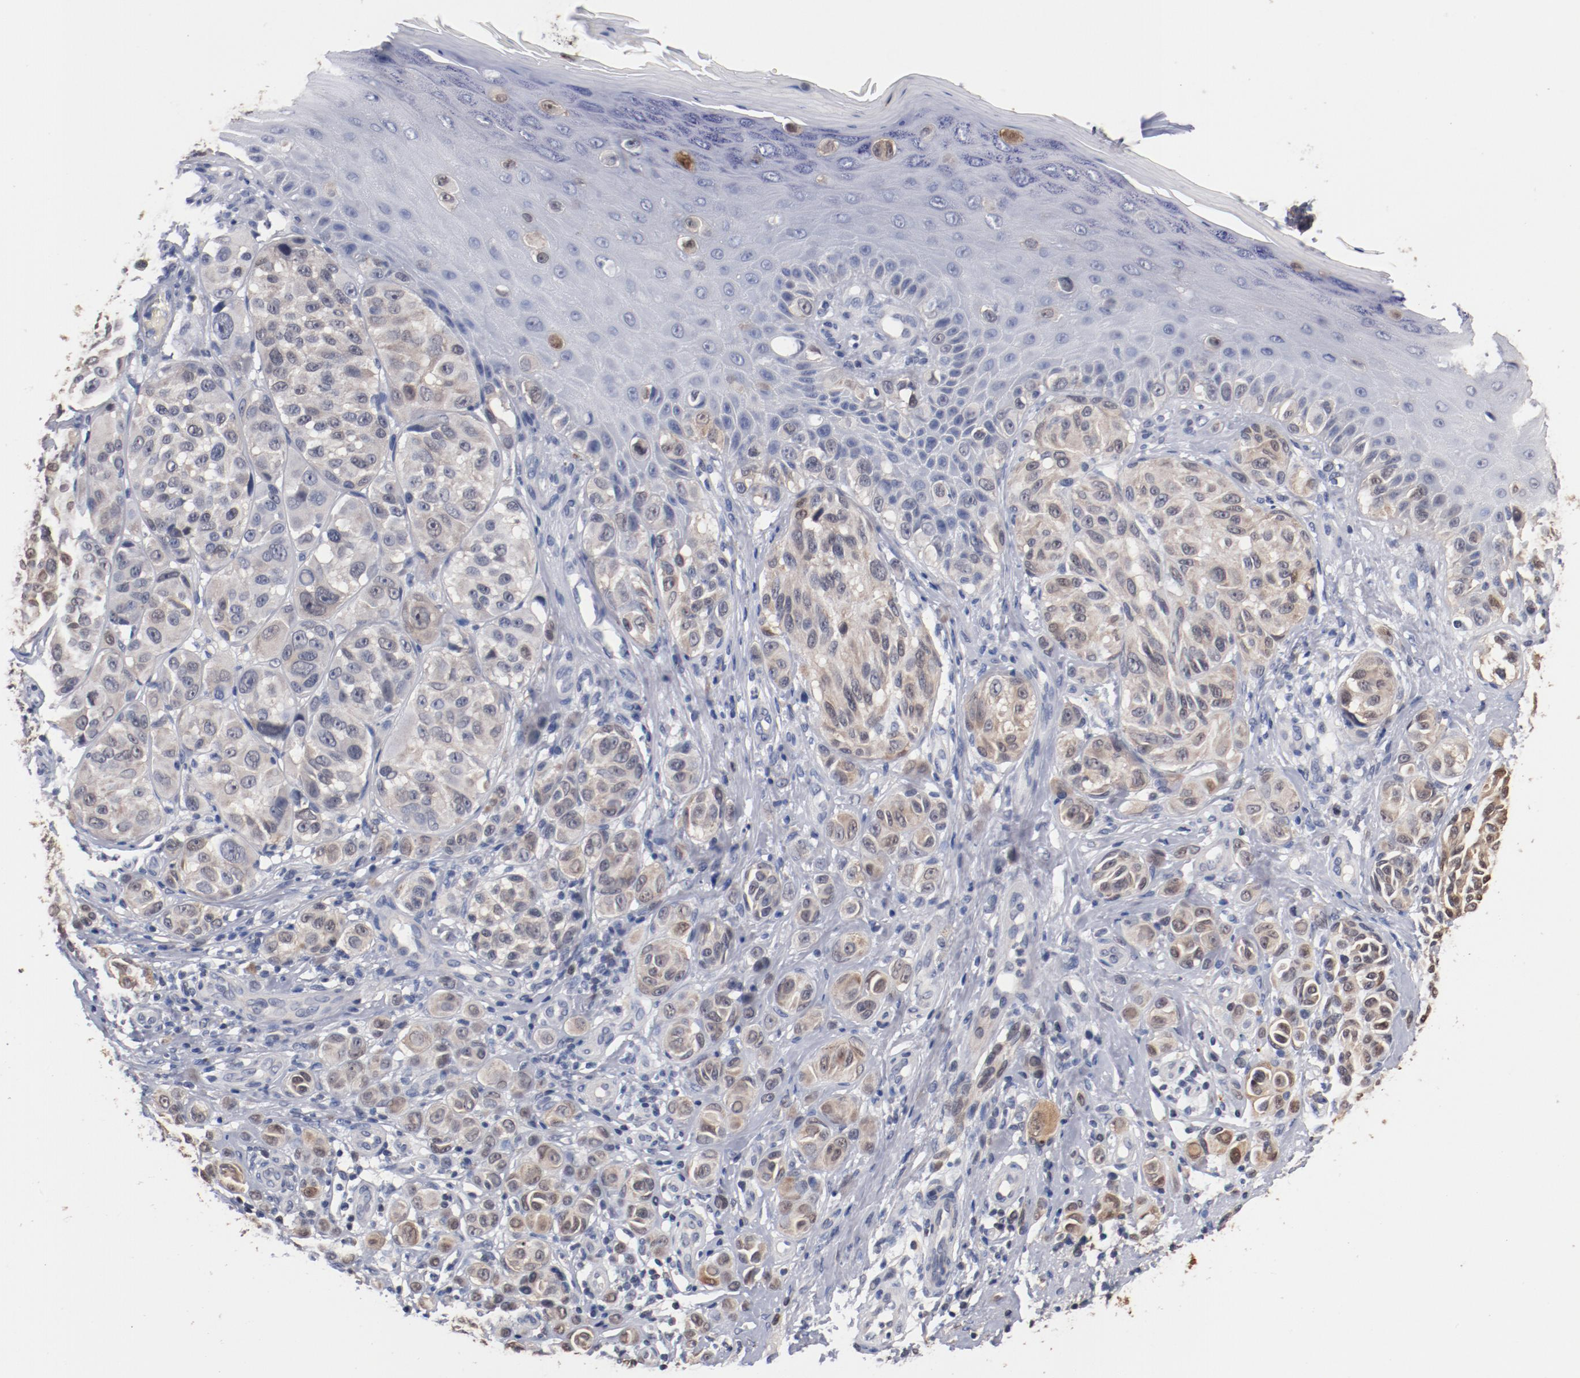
{"staining": {"intensity": "weak", "quantity": "<25%", "location": "cytoplasmic/membranous"}, "tissue": "melanoma", "cell_type": "Tumor cells", "image_type": "cancer", "snomed": [{"axis": "morphology", "description": "Malignant melanoma, NOS"}, {"axis": "topography", "description": "Skin"}], "caption": "A high-resolution photomicrograph shows immunohistochemistry staining of malignant melanoma, which displays no significant positivity in tumor cells. (DAB (3,3'-diaminobenzidine) immunohistochemistry (IHC) visualized using brightfield microscopy, high magnification).", "gene": "MIF", "patient": {"sex": "male", "age": 57}}